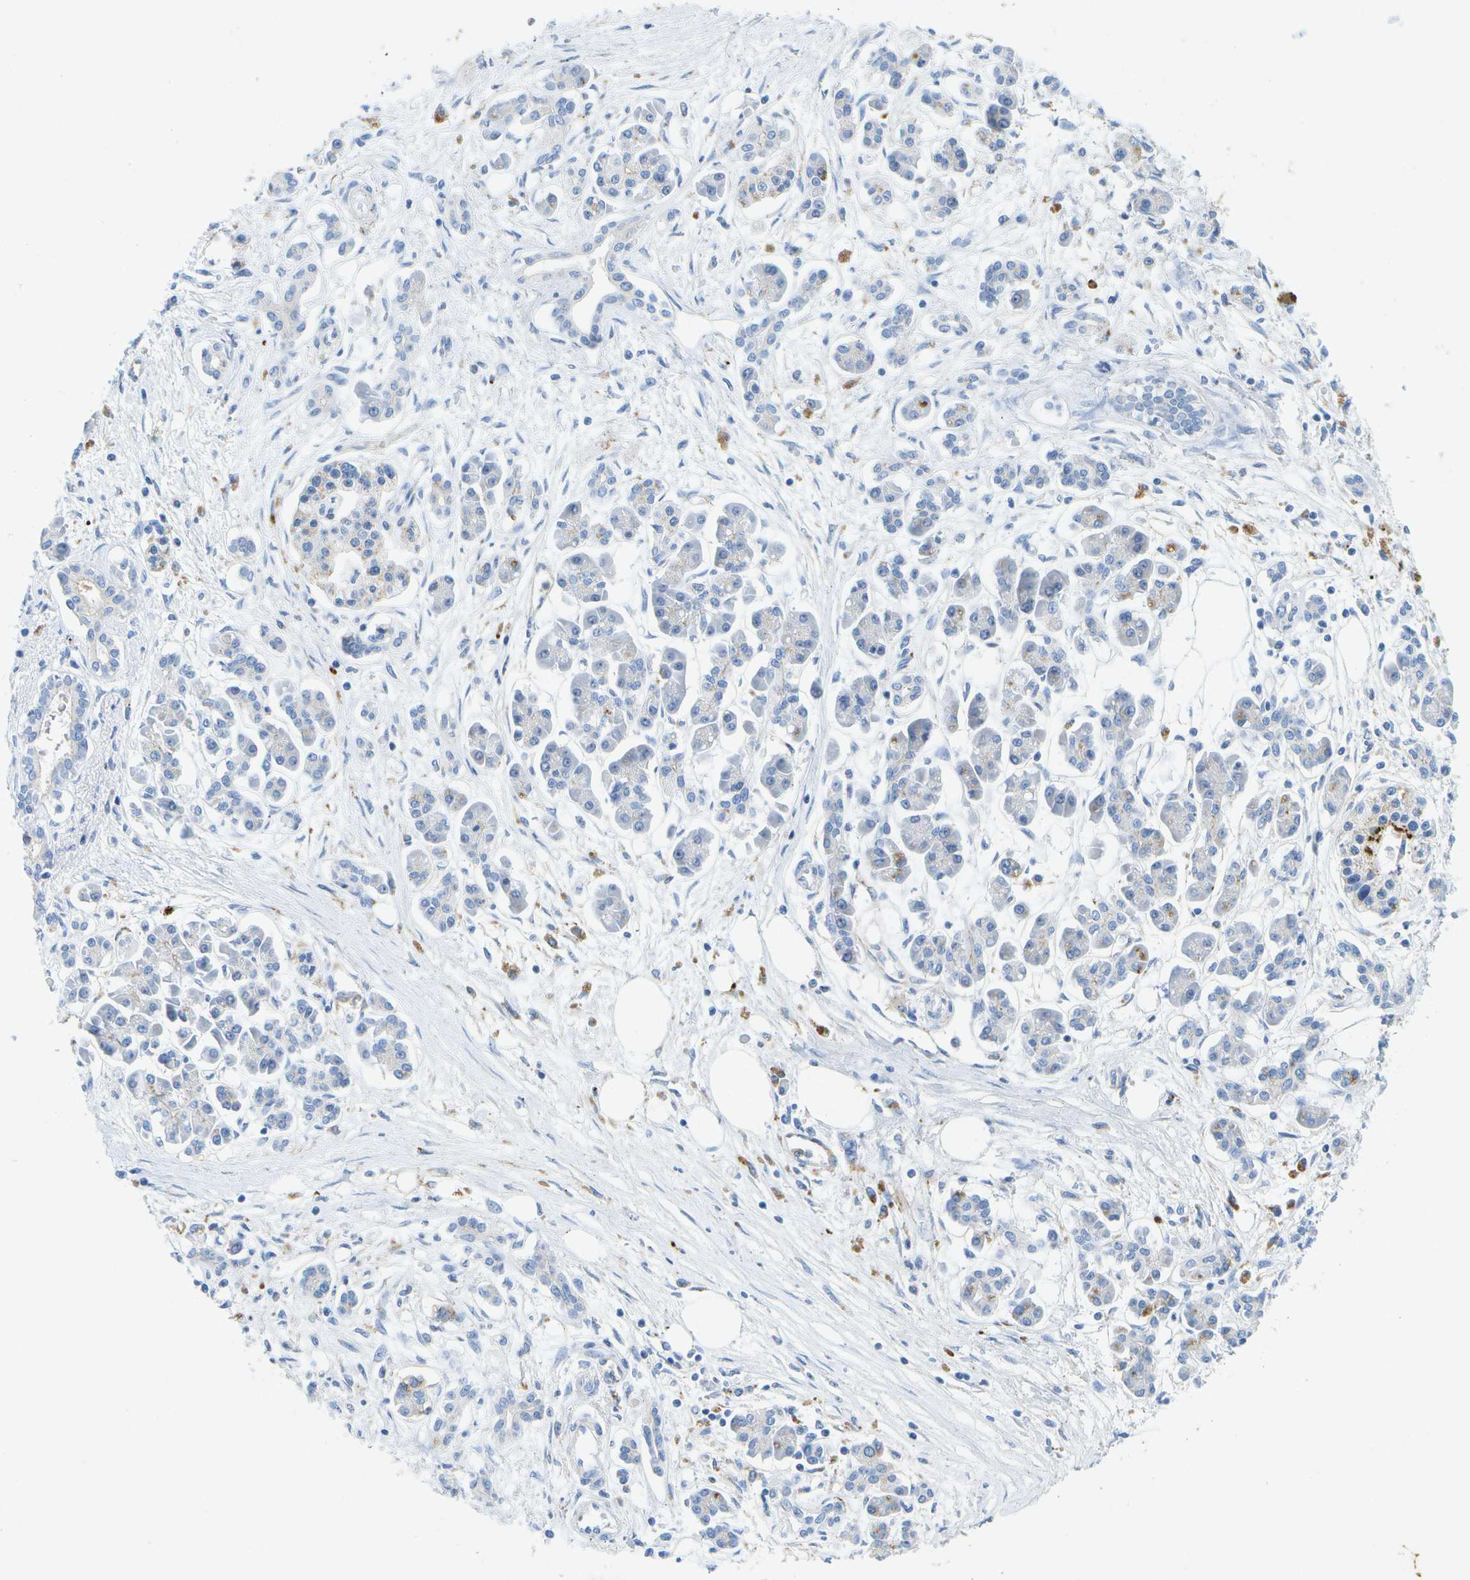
{"staining": {"intensity": "negative", "quantity": "none", "location": "none"}, "tissue": "pancreatic cancer", "cell_type": "Tumor cells", "image_type": "cancer", "snomed": [{"axis": "morphology", "description": "Adenocarcinoma, NOS"}, {"axis": "topography", "description": "Pancreas"}], "caption": "Protein analysis of pancreatic adenocarcinoma reveals no significant staining in tumor cells.", "gene": "LIPG", "patient": {"sex": "female", "age": 77}}